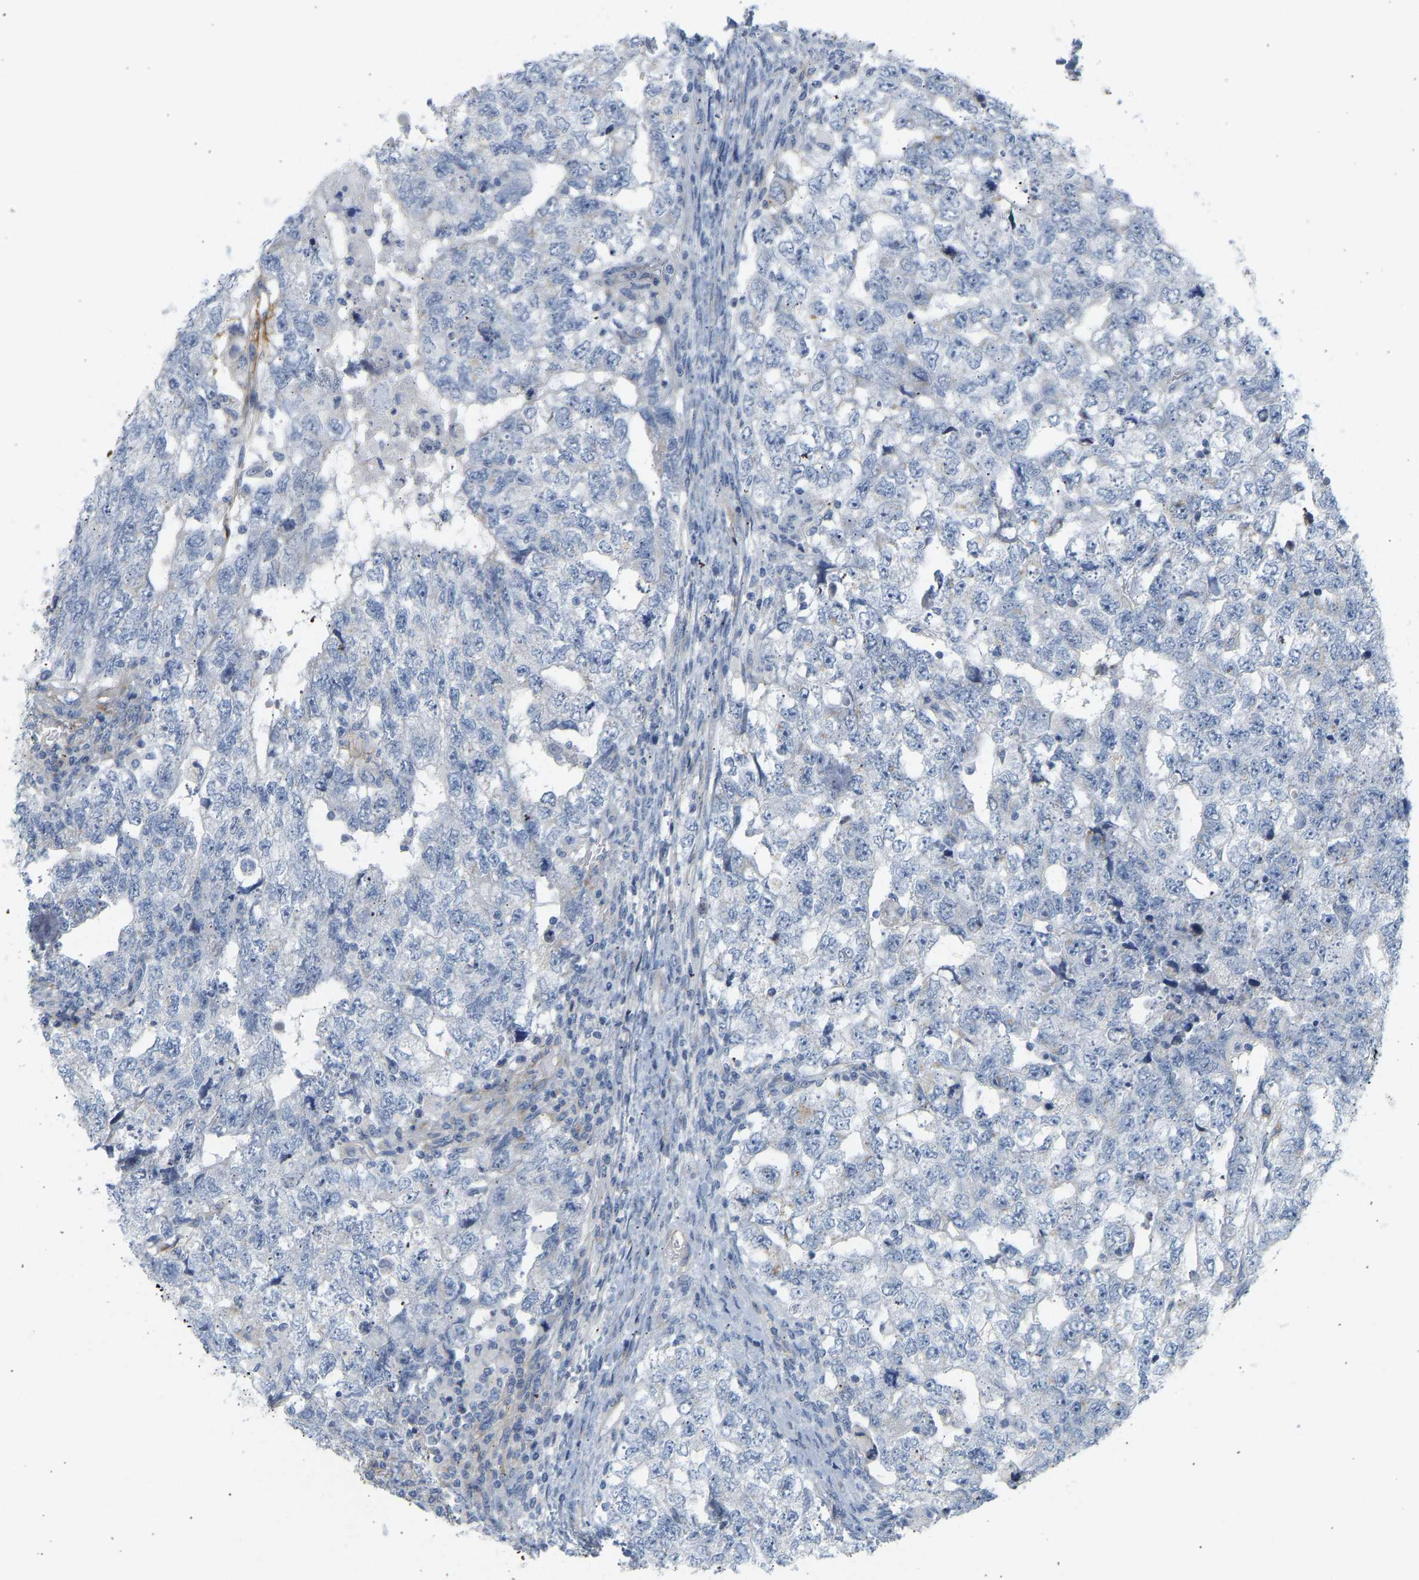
{"staining": {"intensity": "negative", "quantity": "none", "location": "none"}, "tissue": "testis cancer", "cell_type": "Tumor cells", "image_type": "cancer", "snomed": [{"axis": "morphology", "description": "Carcinoma, Embryonal, NOS"}, {"axis": "topography", "description": "Testis"}], "caption": "The photomicrograph shows no staining of tumor cells in testis embryonal carcinoma.", "gene": "SLC30A7", "patient": {"sex": "male", "age": 36}}